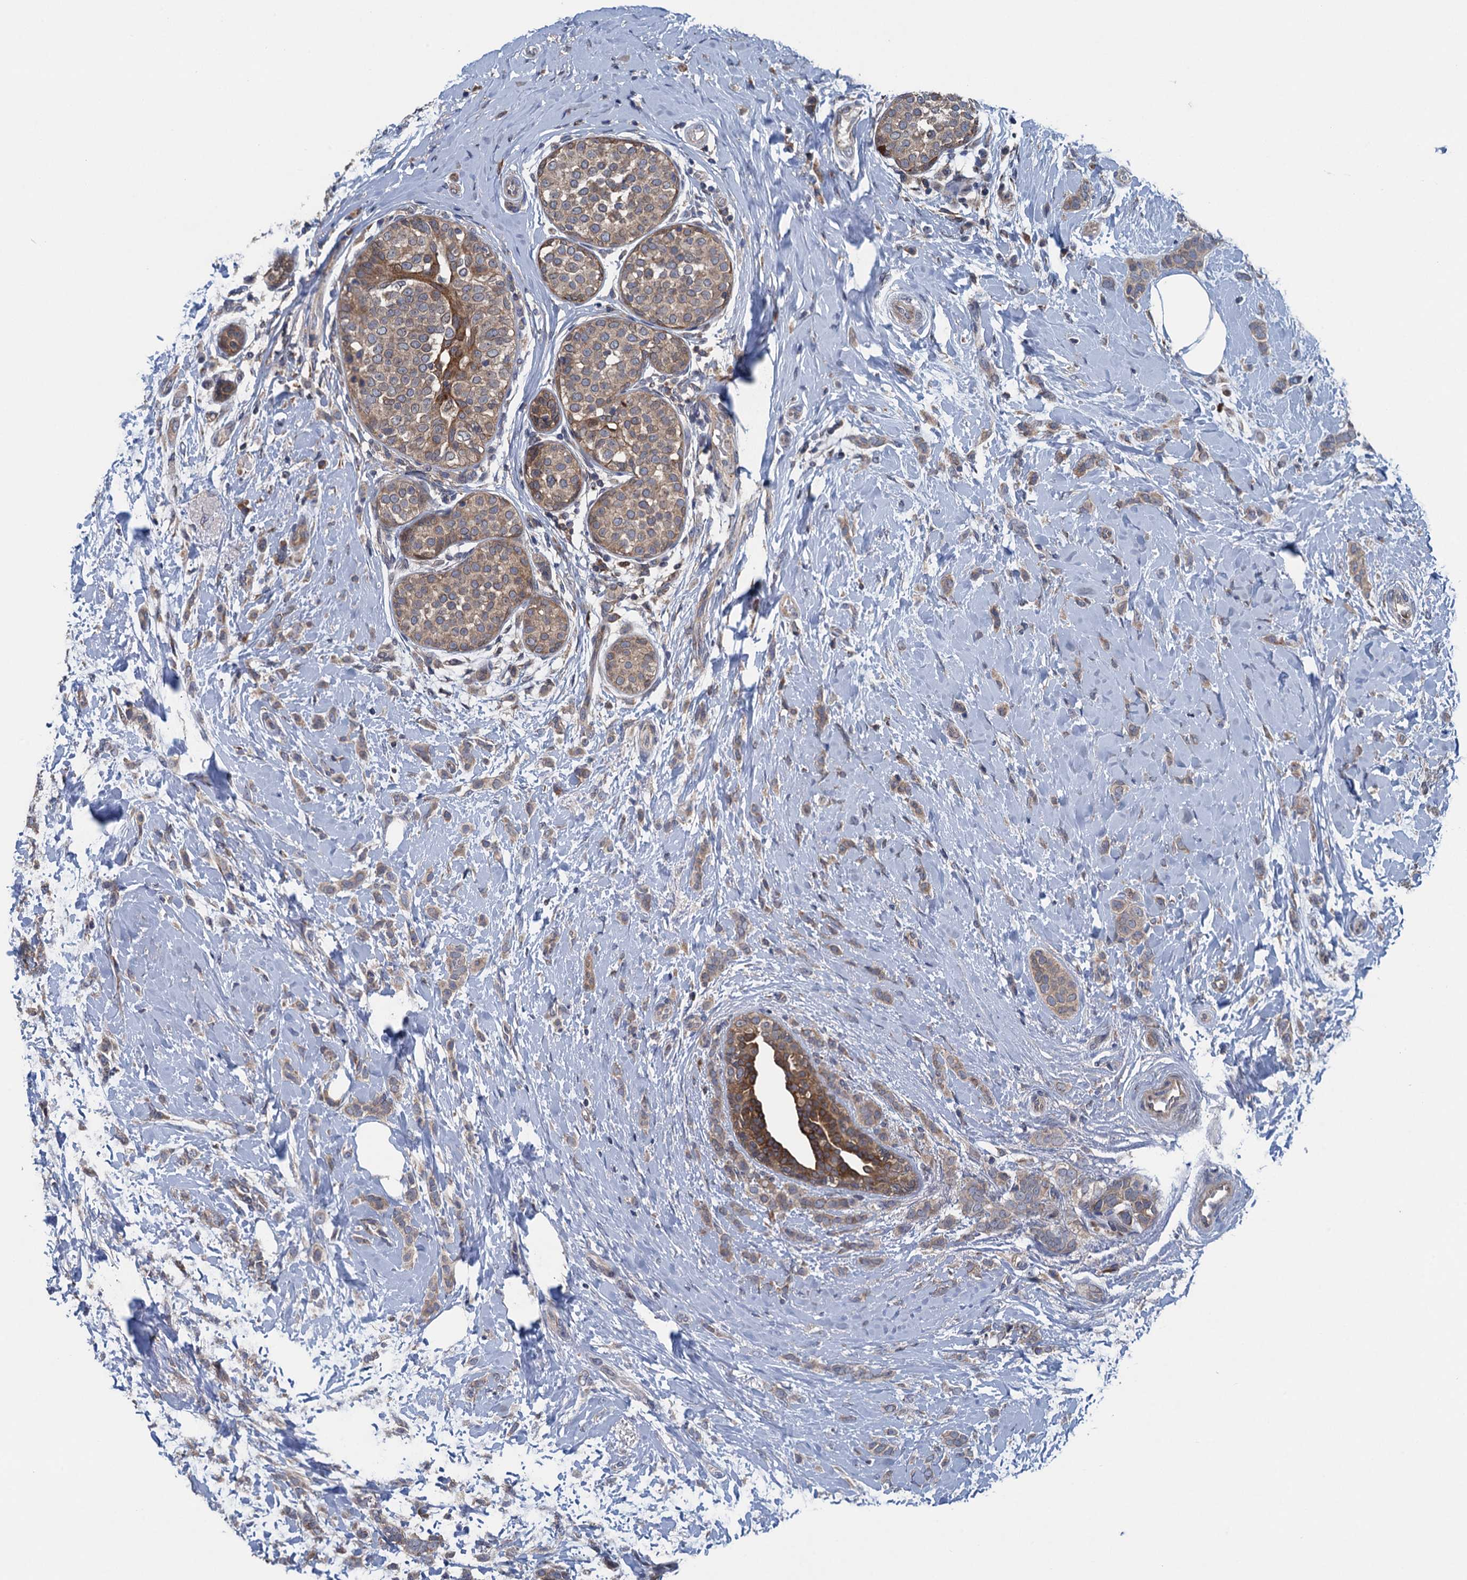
{"staining": {"intensity": "moderate", "quantity": ">75%", "location": "cytoplasmic/membranous"}, "tissue": "breast cancer", "cell_type": "Tumor cells", "image_type": "cancer", "snomed": [{"axis": "morphology", "description": "Lobular carcinoma, in situ"}, {"axis": "morphology", "description": "Lobular carcinoma"}, {"axis": "topography", "description": "Breast"}], "caption": "IHC (DAB (3,3'-diaminobenzidine)) staining of breast cancer reveals moderate cytoplasmic/membranous protein positivity in about >75% of tumor cells.", "gene": "CNTN5", "patient": {"sex": "female", "age": 41}}